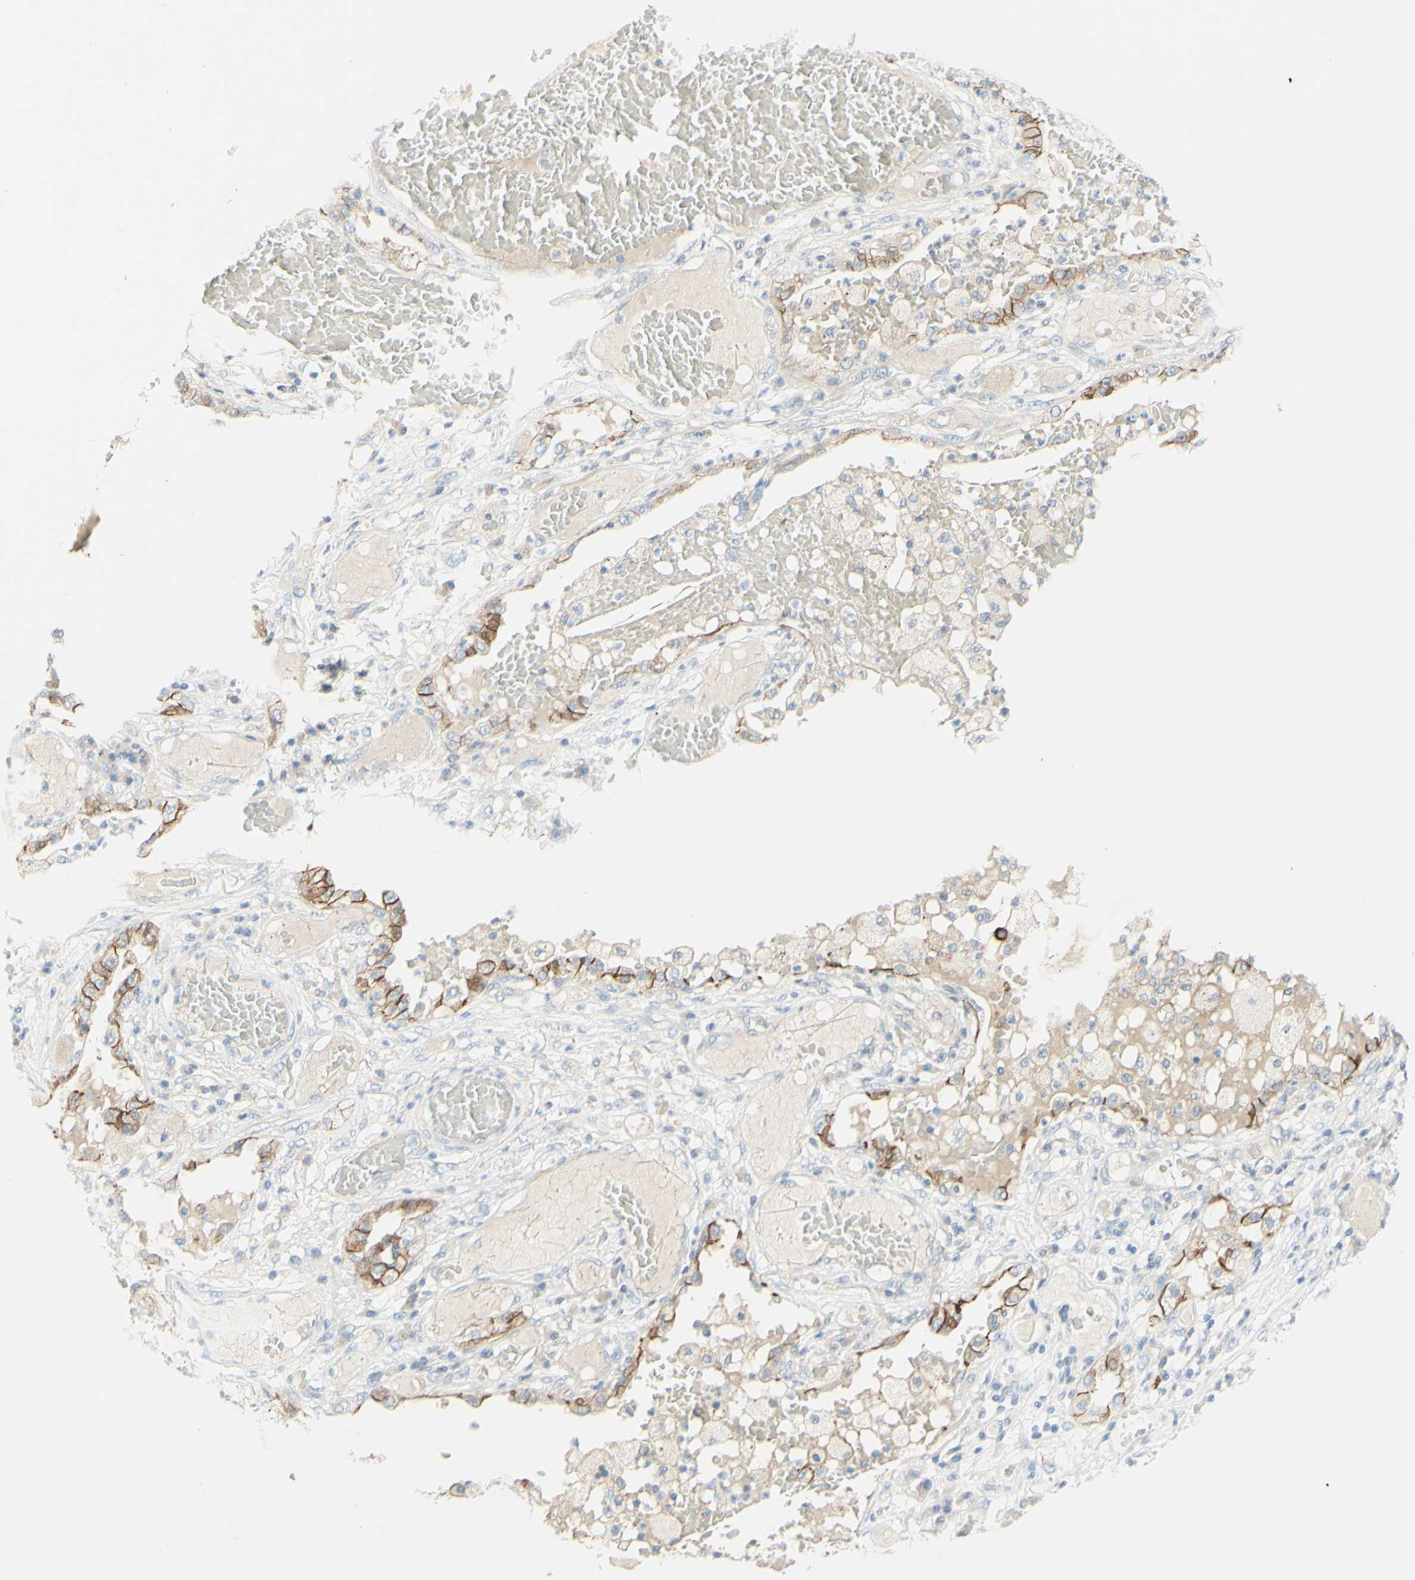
{"staining": {"intensity": "negative", "quantity": "none", "location": "none"}, "tissue": "lung cancer", "cell_type": "Tumor cells", "image_type": "cancer", "snomed": [{"axis": "morphology", "description": "Squamous cell carcinoma, NOS"}, {"axis": "topography", "description": "Lung"}], "caption": "The histopathology image reveals no significant positivity in tumor cells of lung cancer. (DAB immunohistochemistry (IHC) visualized using brightfield microscopy, high magnification).", "gene": "ALCAM", "patient": {"sex": "male", "age": 71}}